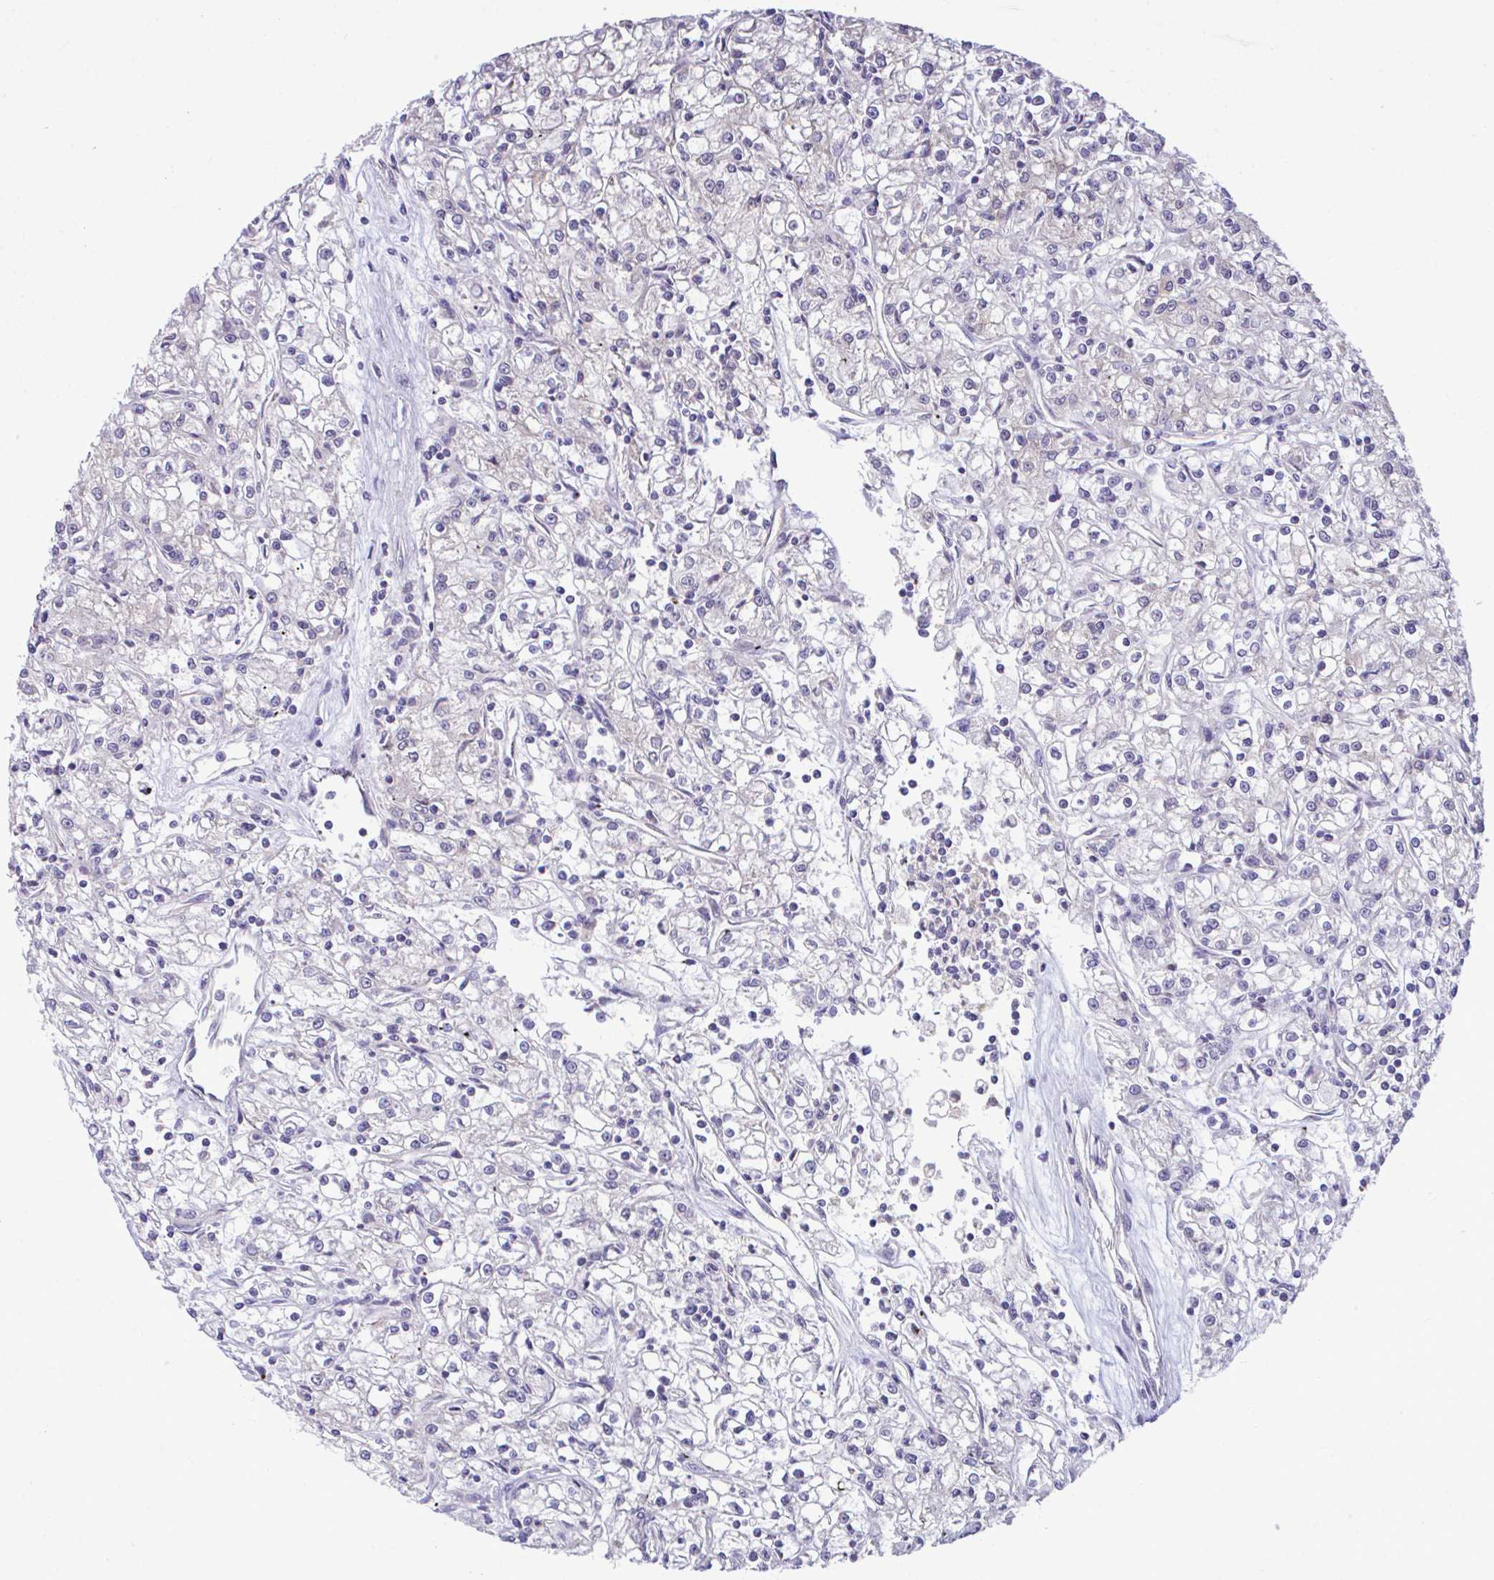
{"staining": {"intensity": "negative", "quantity": "none", "location": "none"}, "tissue": "renal cancer", "cell_type": "Tumor cells", "image_type": "cancer", "snomed": [{"axis": "morphology", "description": "Adenocarcinoma, NOS"}, {"axis": "topography", "description": "Kidney"}], "caption": "This is an immunohistochemistry (IHC) histopathology image of adenocarcinoma (renal). There is no positivity in tumor cells.", "gene": "SARS2", "patient": {"sex": "female", "age": 59}}